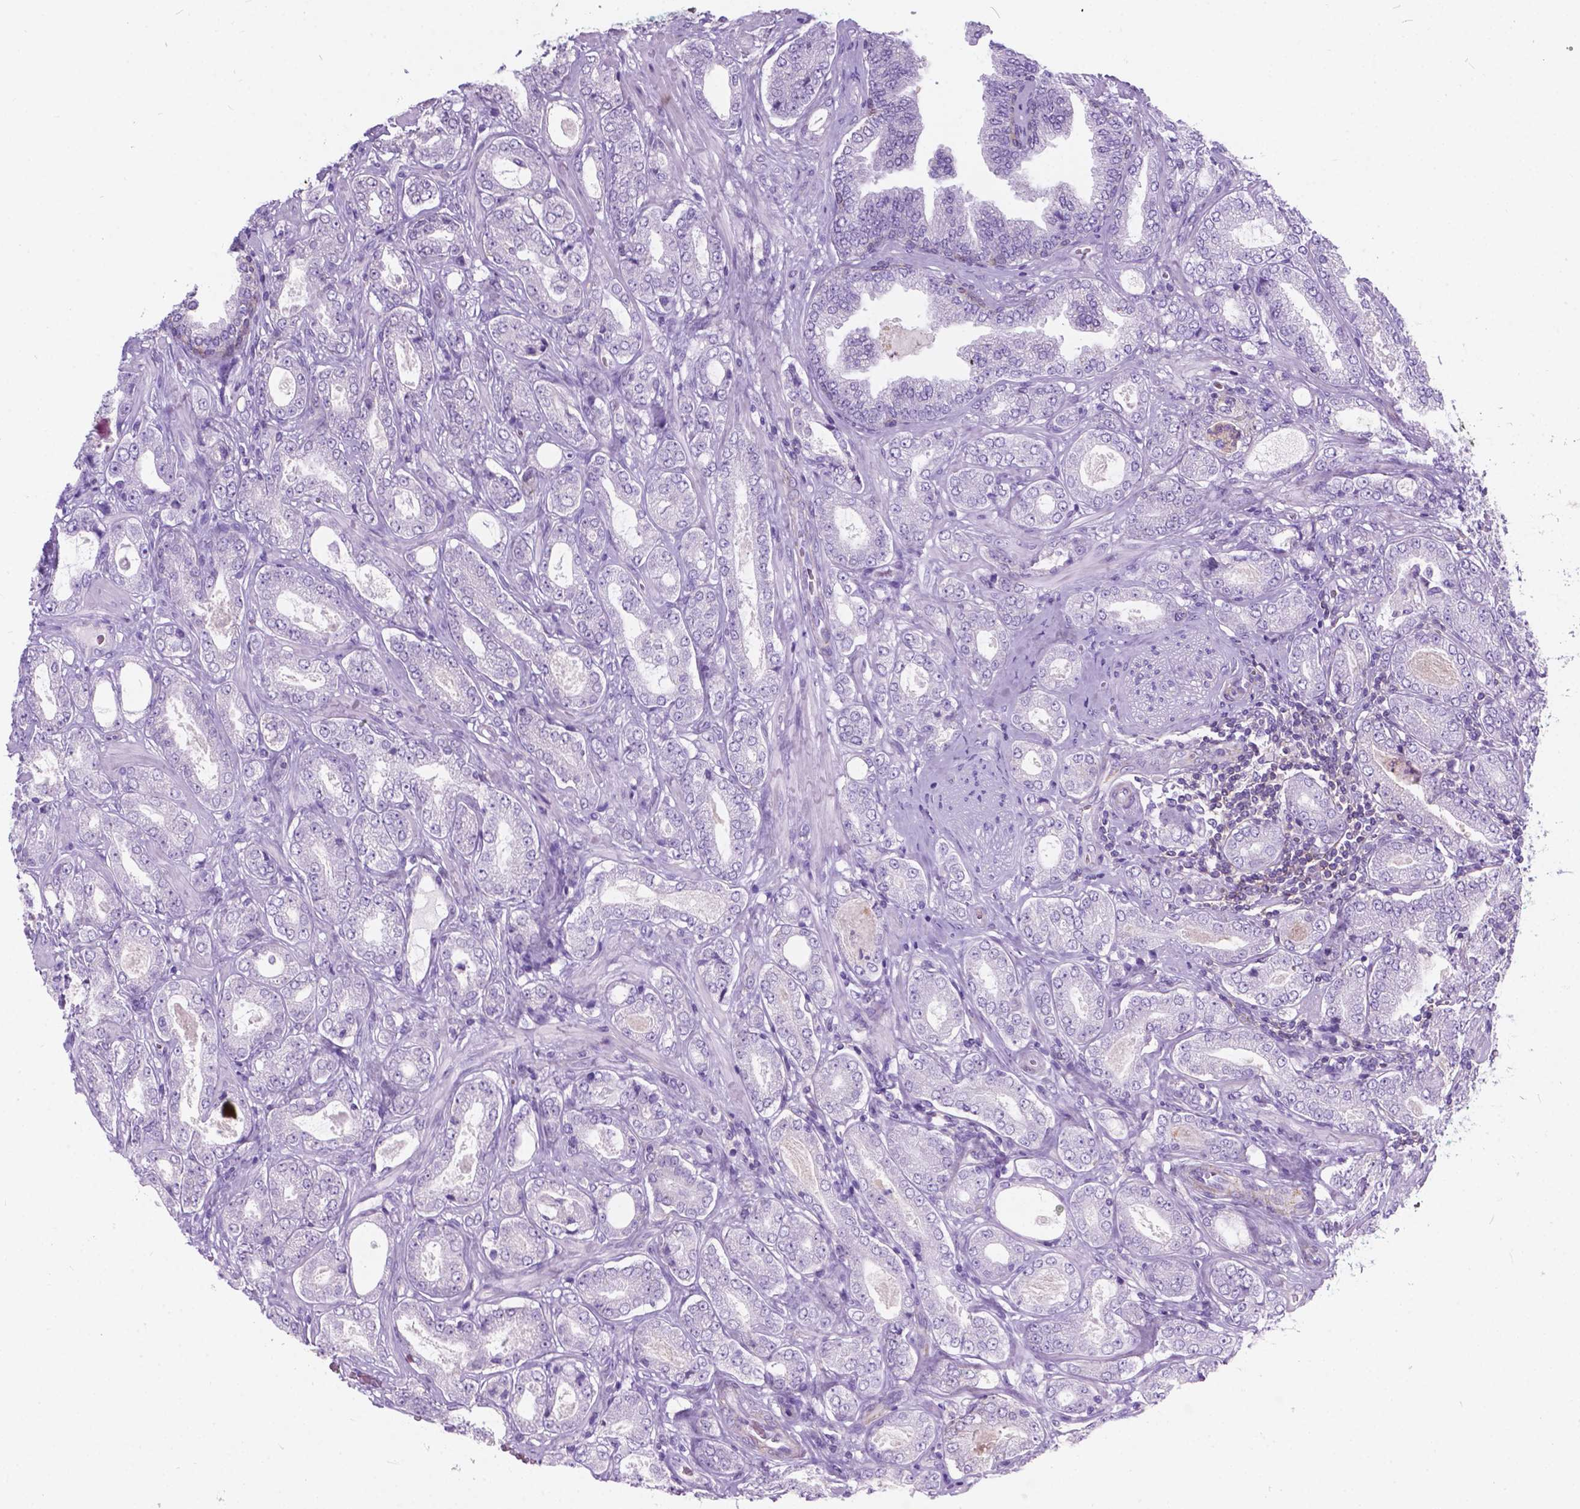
{"staining": {"intensity": "negative", "quantity": "none", "location": "none"}, "tissue": "prostate cancer", "cell_type": "Tumor cells", "image_type": "cancer", "snomed": [{"axis": "morphology", "description": "Adenocarcinoma, NOS"}, {"axis": "topography", "description": "Prostate"}], "caption": "Prostate cancer (adenocarcinoma) was stained to show a protein in brown. There is no significant positivity in tumor cells.", "gene": "KIAA0040", "patient": {"sex": "male", "age": 64}}